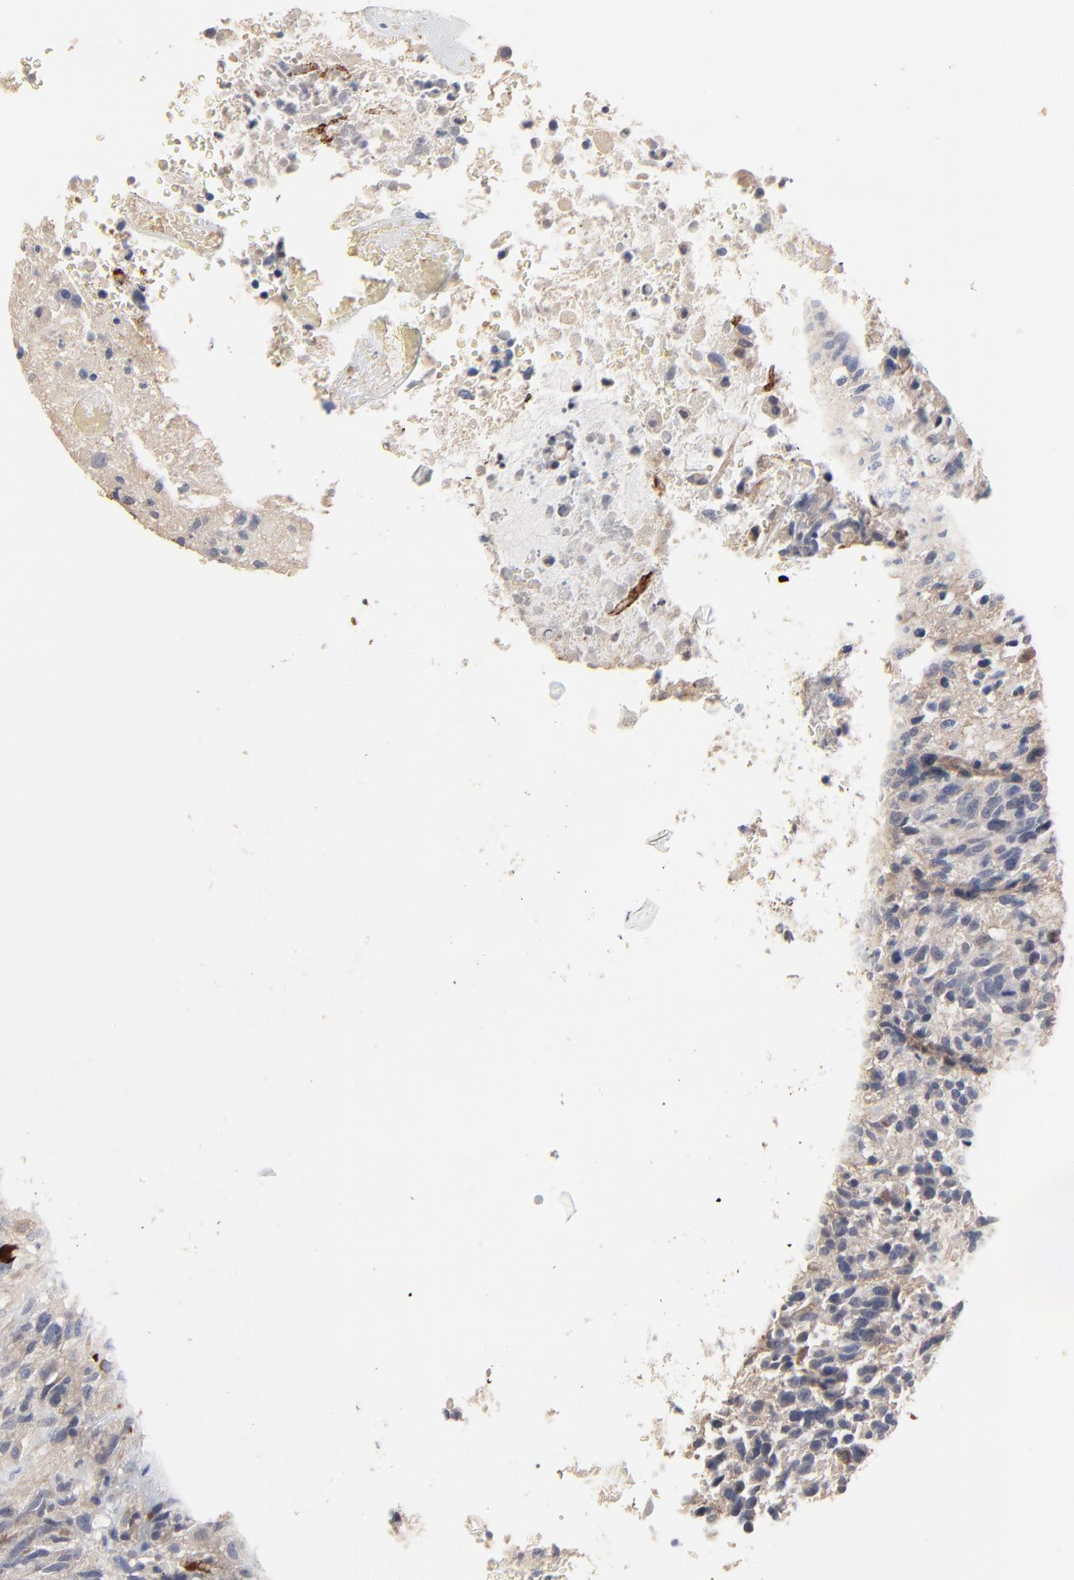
{"staining": {"intensity": "negative", "quantity": "none", "location": "none"}, "tissue": "glioma", "cell_type": "Tumor cells", "image_type": "cancer", "snomed": [{"axis": "morphology", "description": "Glioma, malignant, High grade"}, {"axis": "topography", "description": "Brain"}], "caption": "Immunohistochemistry histopathology image of human glioma stained for a protein (brown), which demonstrates no expression in tumor cells. (DAB (3,3'-diaminobenzidine) IHC visualized using brightfield microscopy, high magnification).", "gene": "FANCB", "patient": {"sex": "male", "age": 72}}